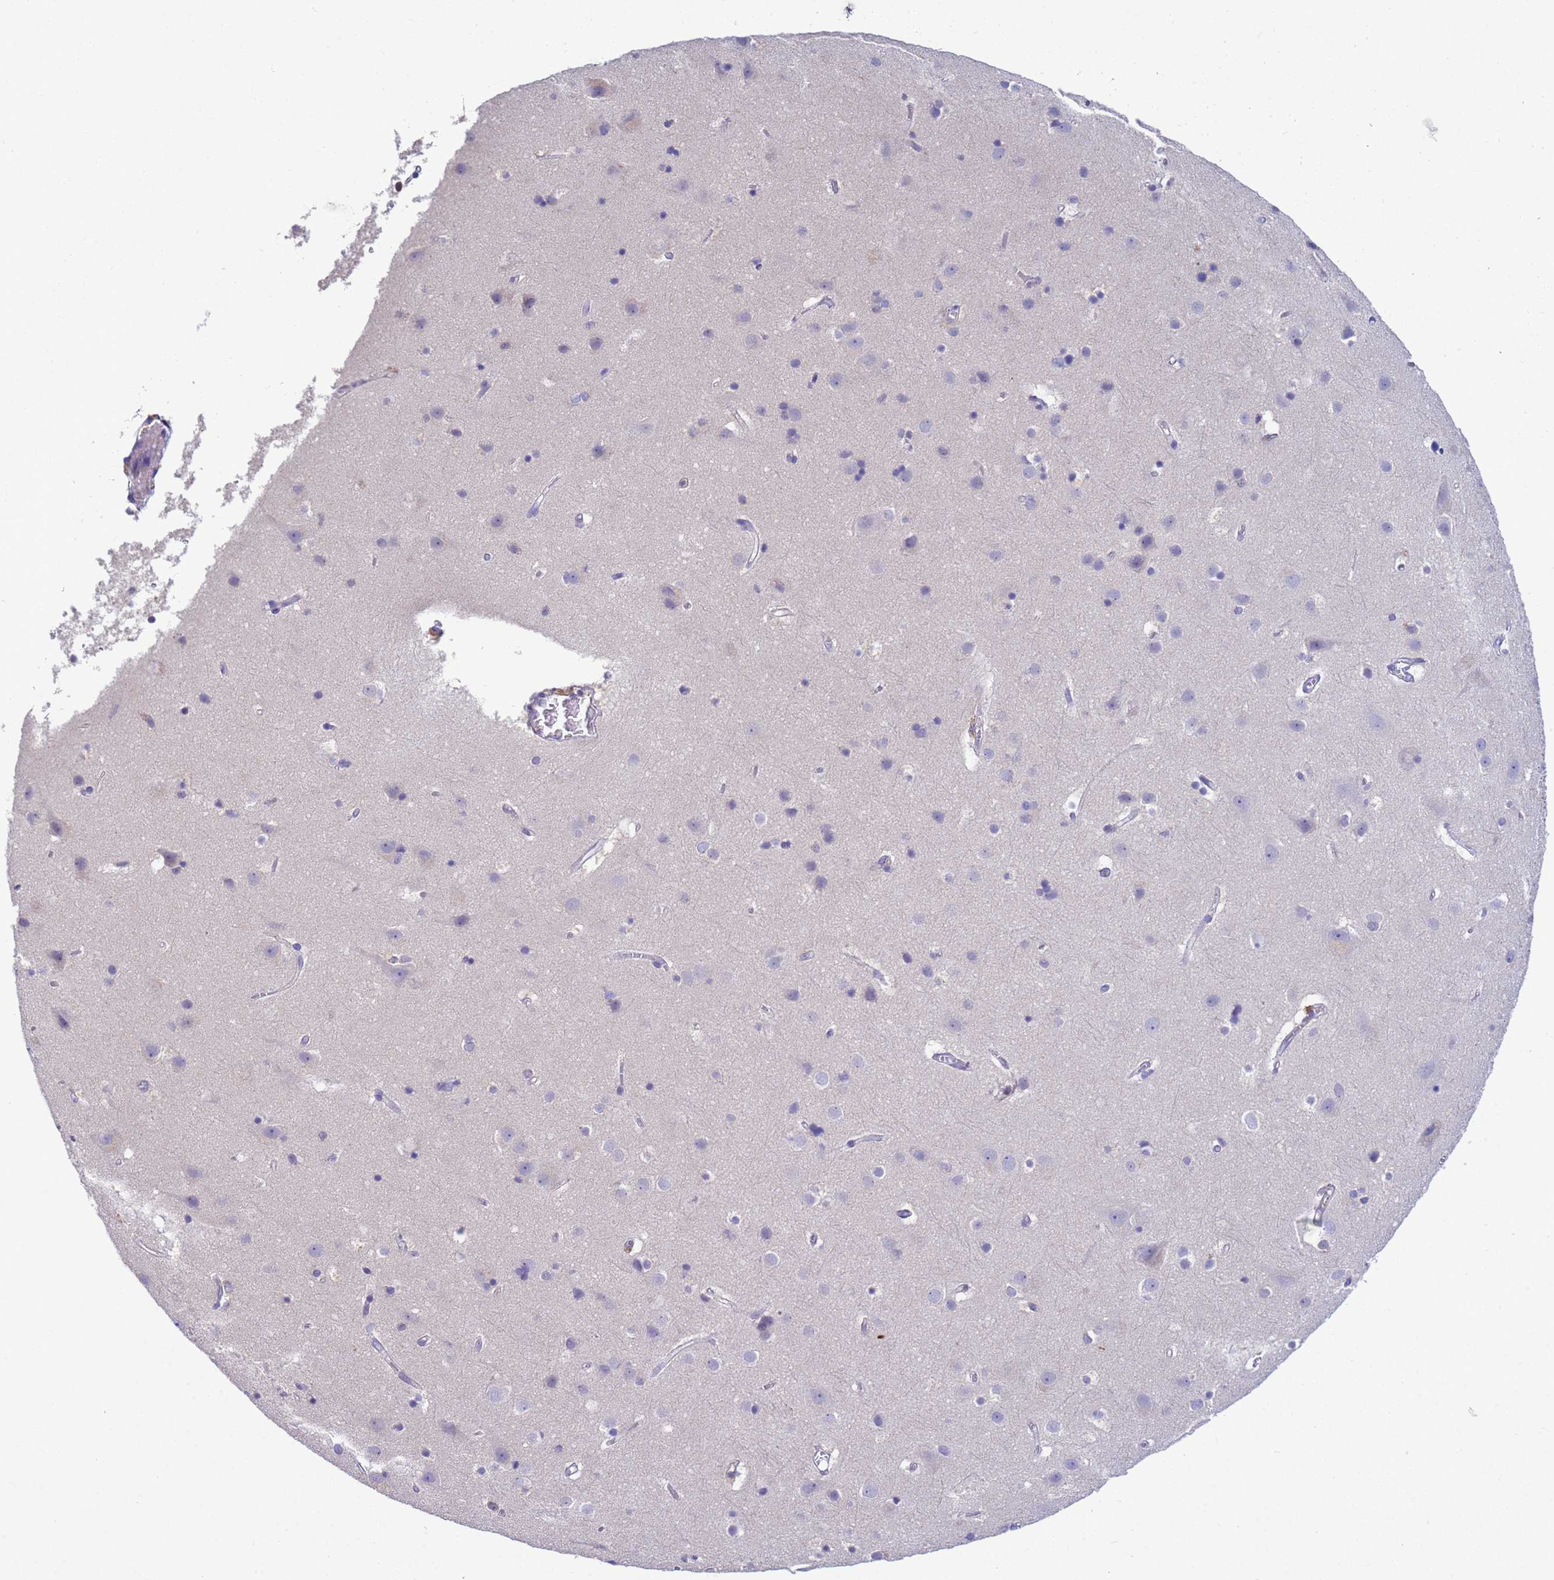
{"staining": {"intensity": "negative", "quantity": "none", "location": "none"}, "tissue": "cerebral cortex", "cell_type": "Endothelial cells", "image_type": "normal", "snomed": [{"axis": "morphology", "description": "Normal tissue, NOS"}, {"axis": "topography", "description": "Cerebral cortex"}], "caption": "Immunohistochemical staining of benign human cerebral cortex reveals no significant expression in endothelial cells. (DAB (3,3'-diaminobenzidine) immunohistochemistry (IHC) visualized using brightfield microscopy, high magnification).", "gene": "KLHL13", "patient": {"sex": "male", "age": 54}}